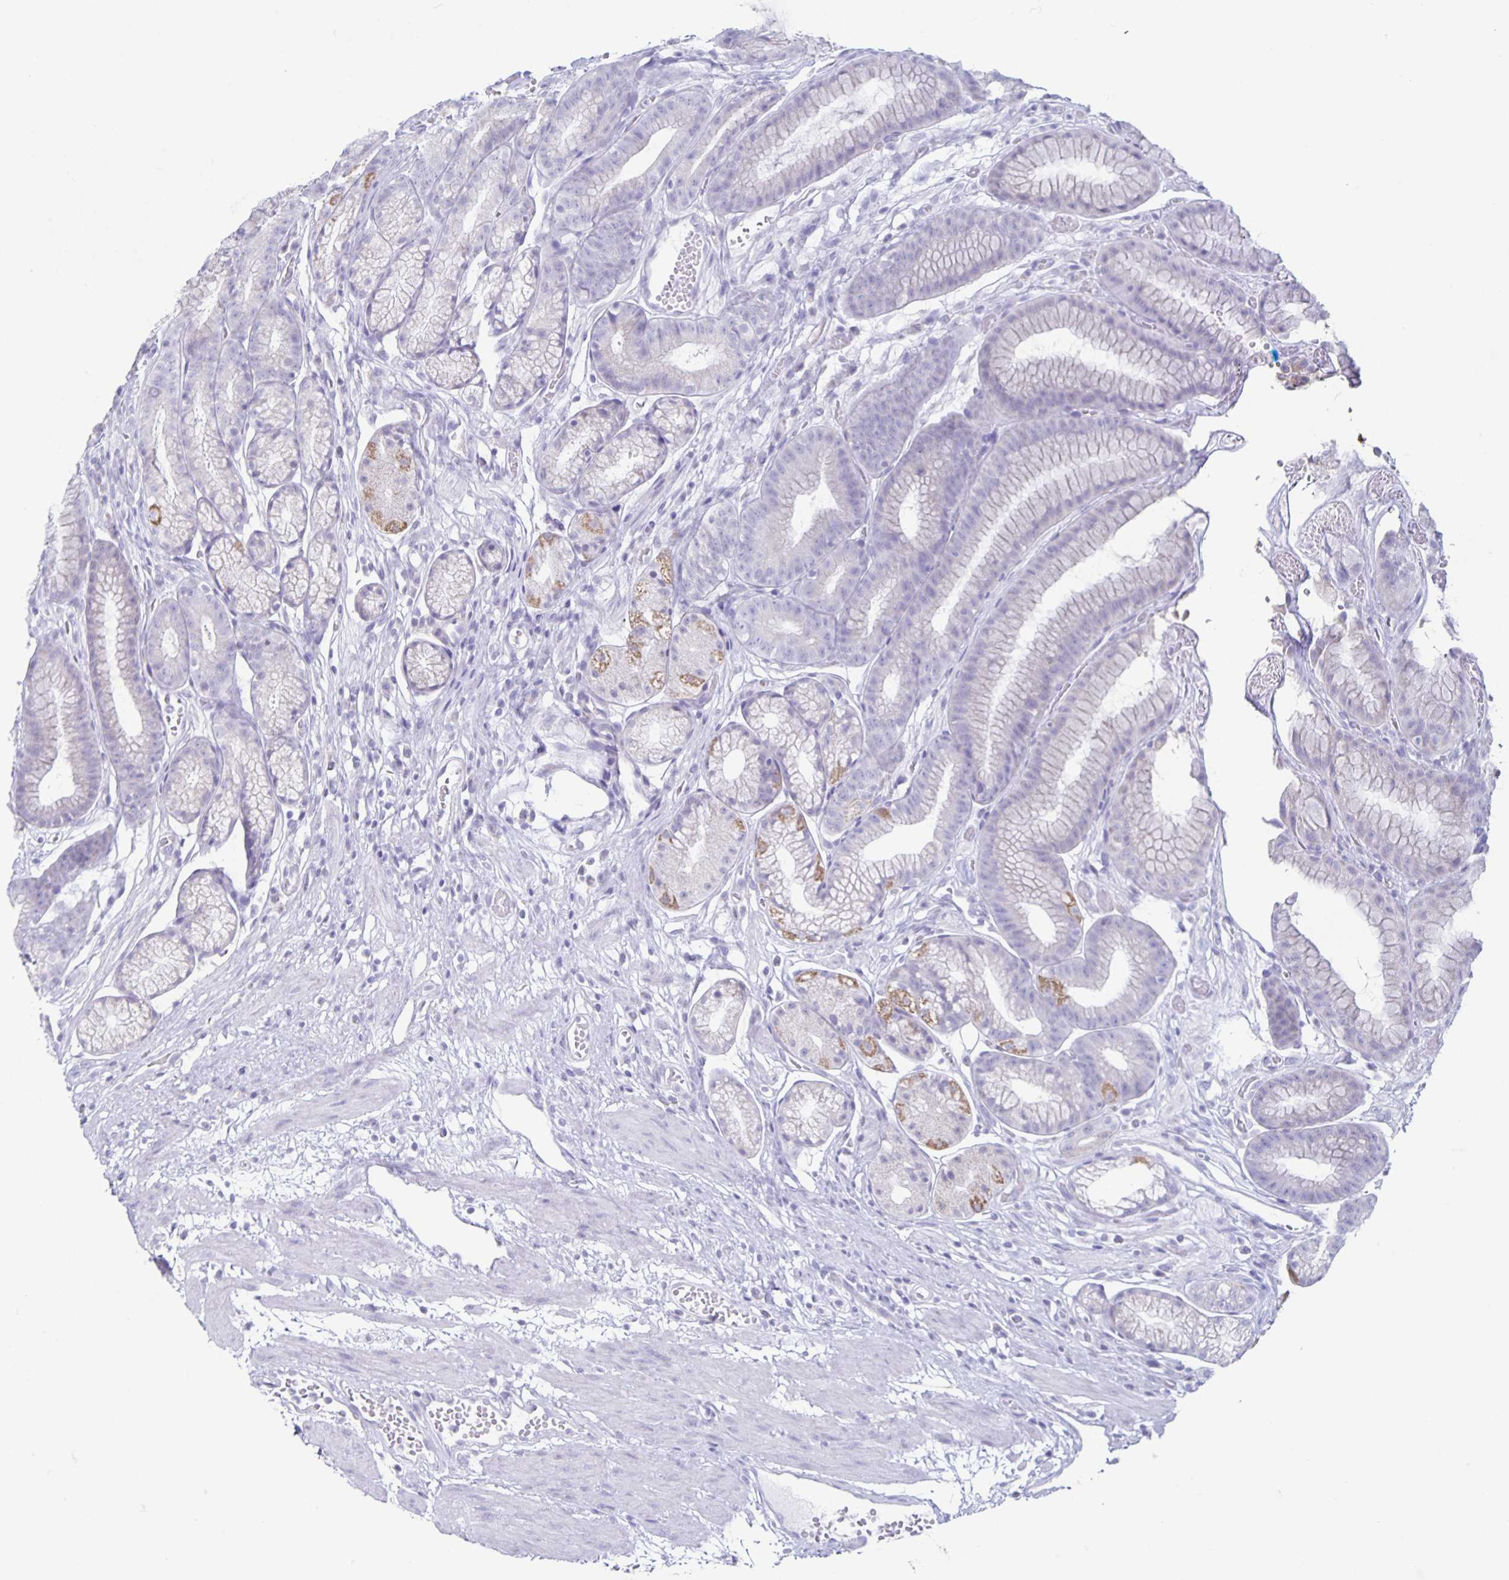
{"staining": {"intensity": "moderate", "quantity": "<25%", "location": "cytoplasmic/membranous"}, "tissue": "stomach", "cell_type": "Glandular cells", "image_type": "normal", "snomed": [{"axis": "morphology", "description": "Normal tissue, NOS"}, {"axis": "topography", "description": "Smooth muscle"}, {"axis": "topography", "description": "Stomach"}], "caption": "An immunohistochemistry histopathology image of benign tissue is shown. Protein staining in brown shows moderate cytoplasmic/membranous positivity in stomach within glandular cells.", "gene": "CT45A10", "patient": {"sex": "male", "age": 70}}